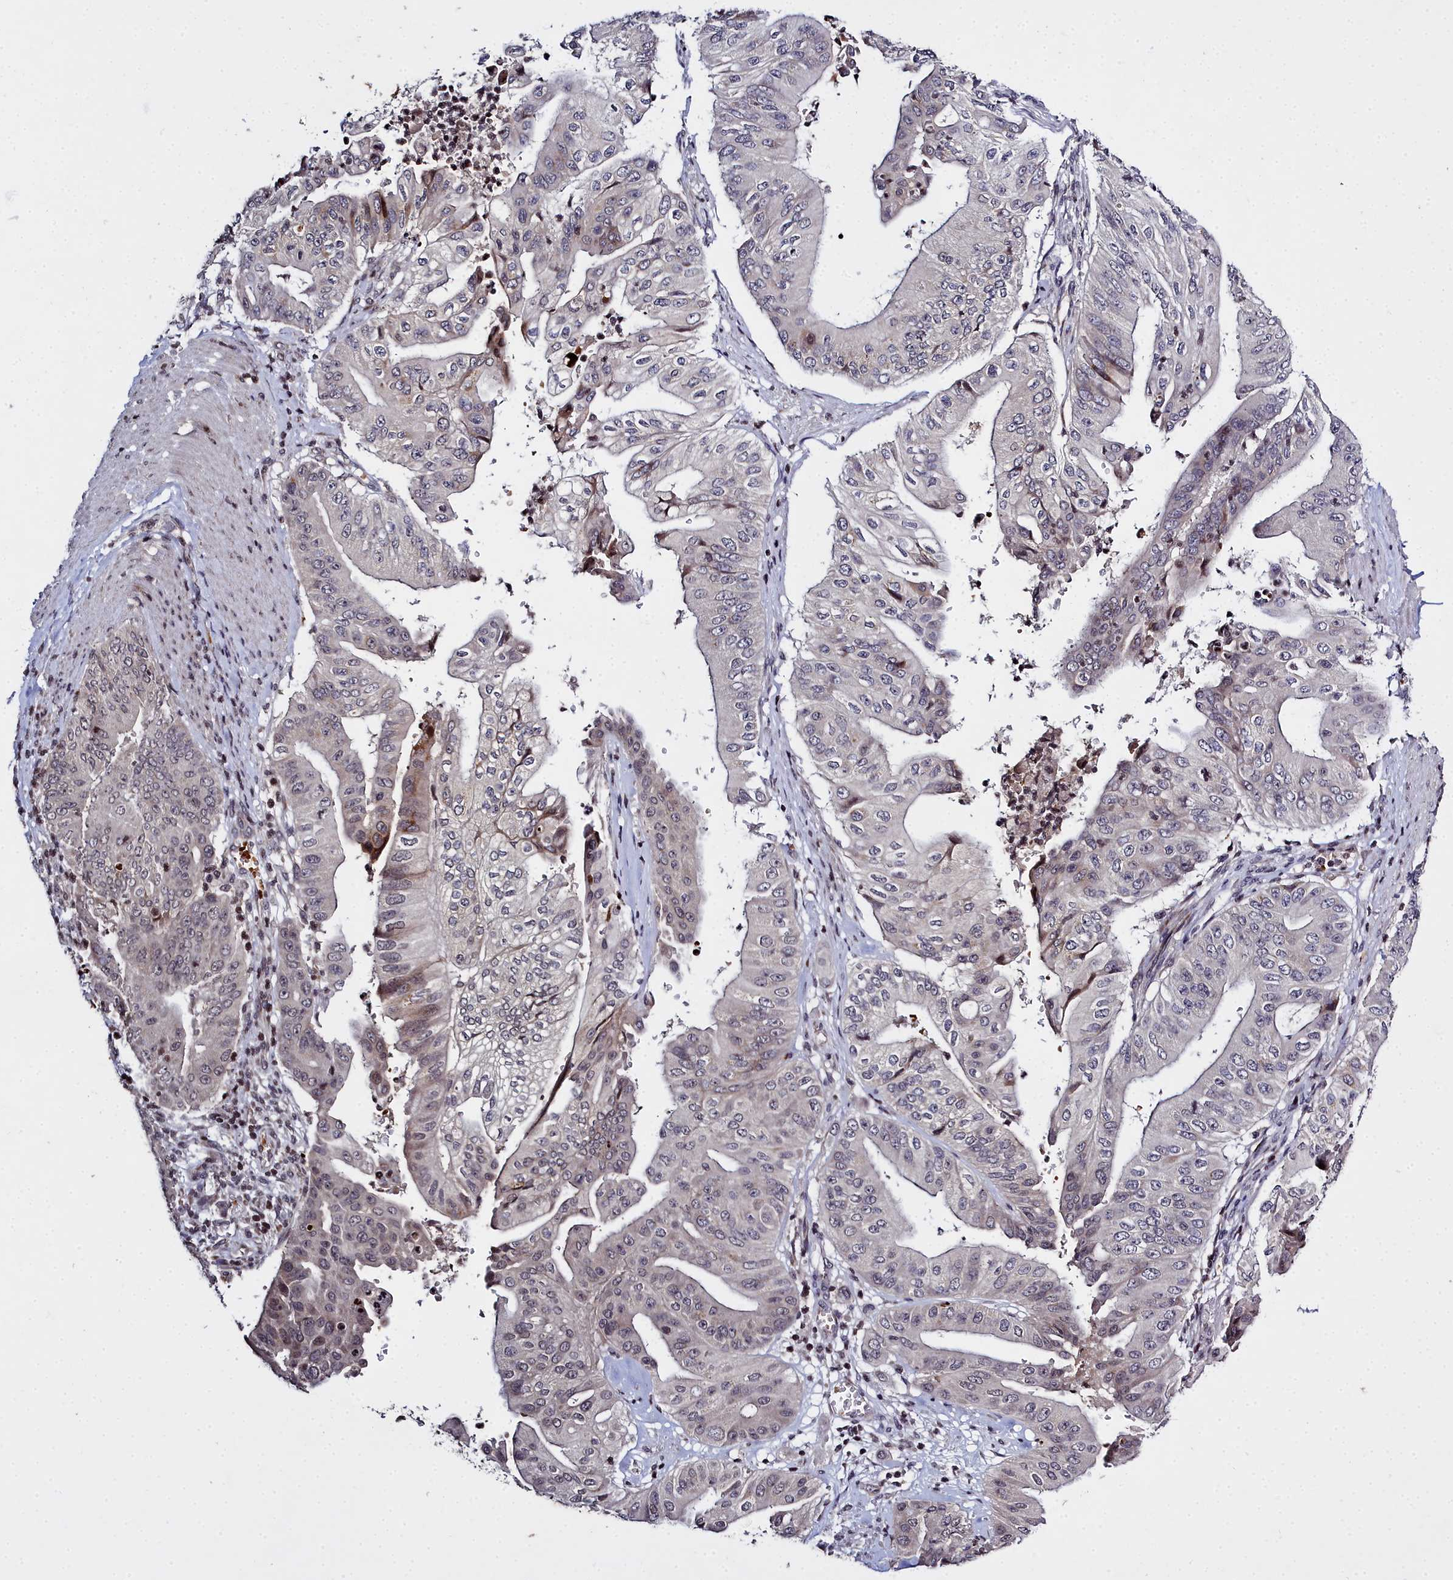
{"staining": {"intensity": "weak", "quantity": "<25%", "location": "cytoplasmic/membranous"}, "tissue": "pancreatic cancer", "cell_type": "Tumor cells", "image_type": "cancer", "snomed": [{"axis": "morphology", "description": "Adenocarcinoma, NOS"}, {"axis": "topography", "description": "Pancreas"}], "caption": "DAB (3,3'-diaminobenzidine) immunohistochemical staining of human pancreatic adenocarcinoma exhibits no significant expression in tumor cells.", "gene": "FZD4", "patient": {"sex": "female", "age": 77}}